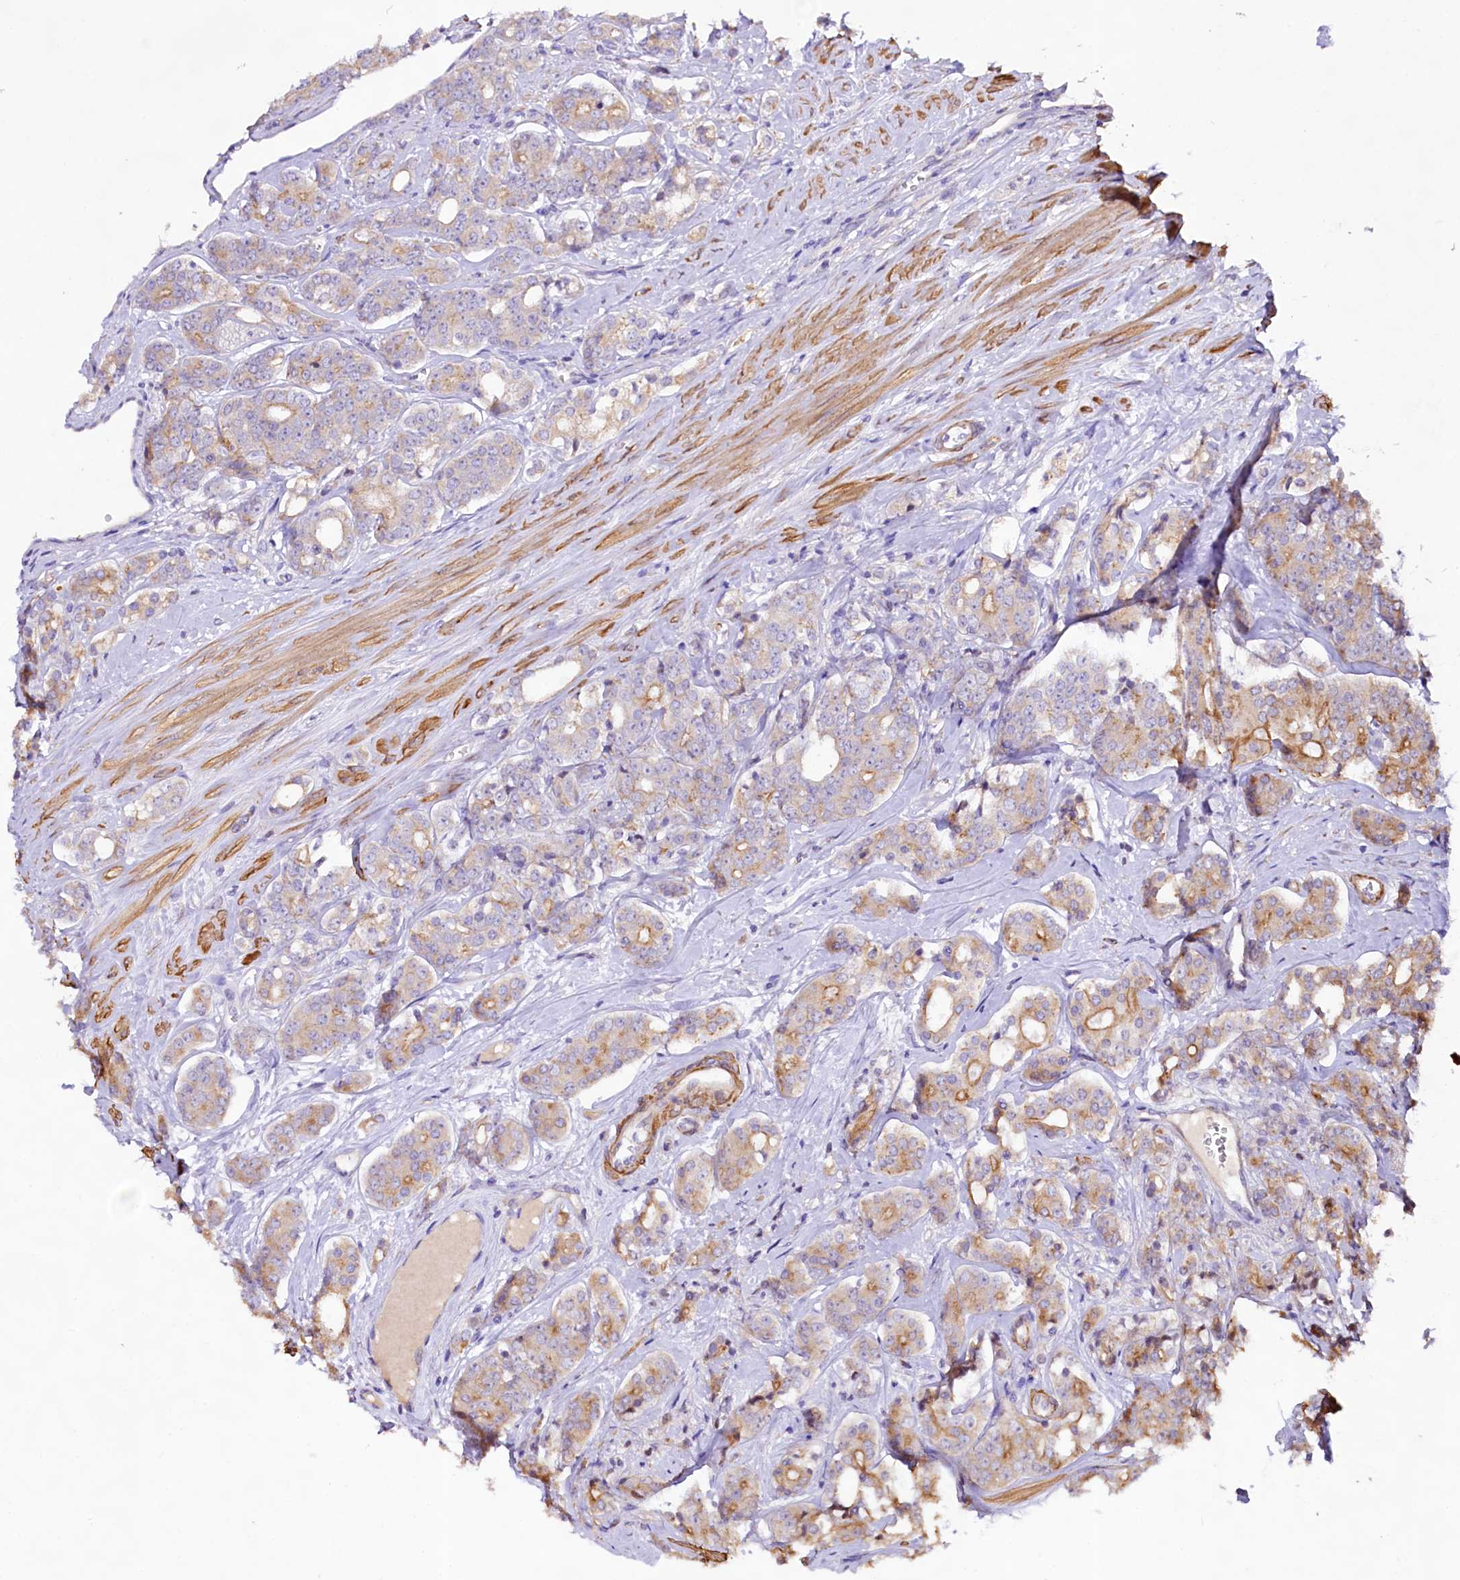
{"staining": {"intensity": "moderate", "quantity": "25%-75%", "location": "cytoplasmic/membranous"}, "tissue": "prostate cancer", "cell_type": "Tumor cells", "image_type": "cancer", "snomed": [{"axis": "morphology", "description": "Adenocarcinoma, High grade"}, {"axis": "topography", "description": "Prostate"}], "caption": "Immunohistochemical staining of human high-grade adenocarcinoma (prostate) displays medium levels of moderate cytoplasmic/membranous positivity in approximately 25%-75% of tumor cells. Nuclei are stained in blue.", "gene": "VPS11", "patient": {"sex": "male", "age": 62}}